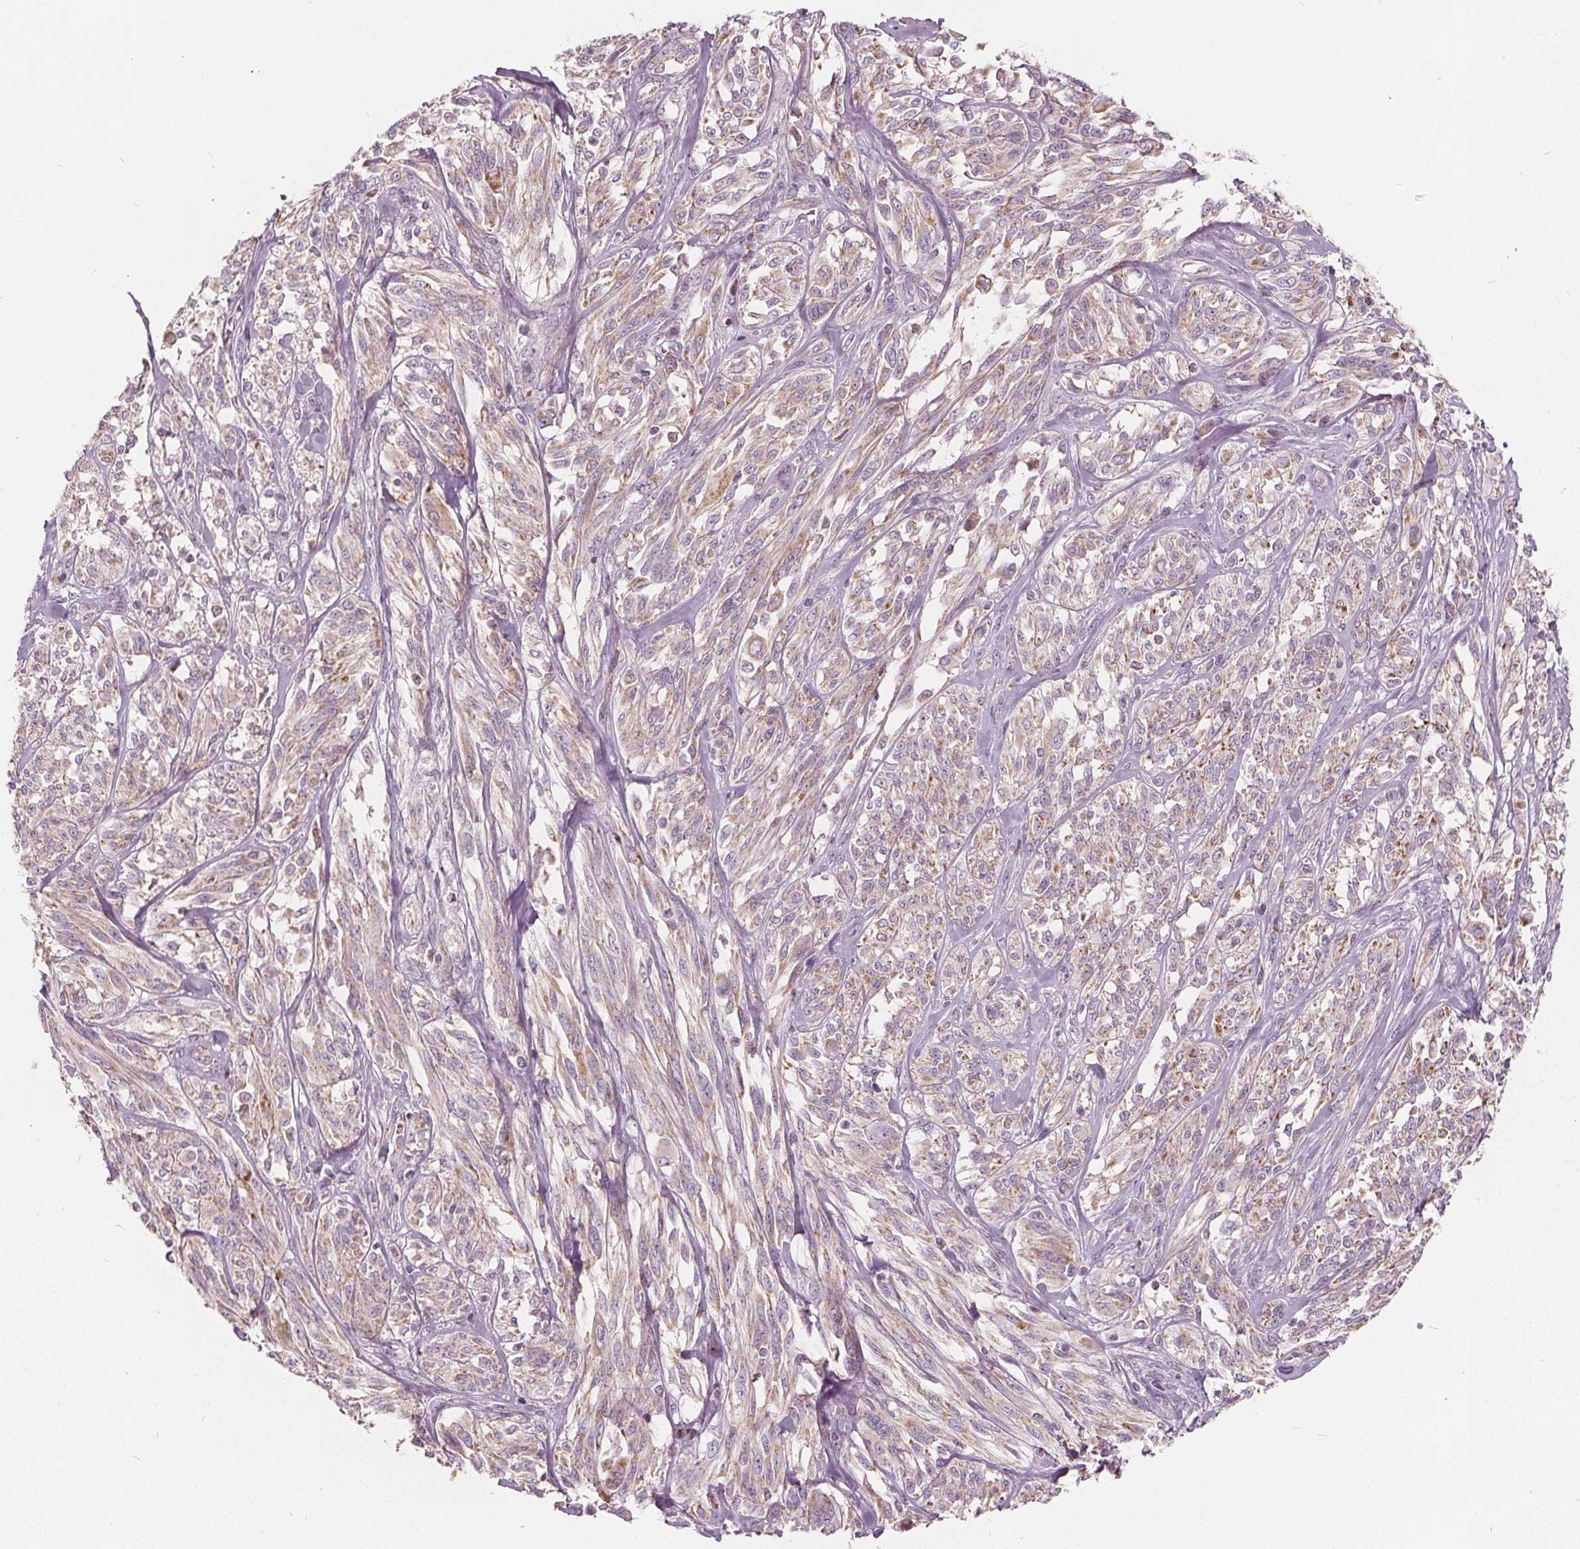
{"staining": {"intensity": "weak", "quantity": ">75%", "location": "cytoplasmic/membranous"}, "tissue": "melanoma", "cell_type": "Tumor cells", "image_type": "cancer", "snomed": [{"axis": "morphology", "description": "Malignant melanoma, NOS"}, {"axis": "topography", "description": "Skin"}], "caption": "Protein staining by IHC reveals weak cytoplasmic/membranous expression in about >75% of tumor cells in melanoma.", "gene": "ECI2", "patient": {"sex": "female", "age": 91}}